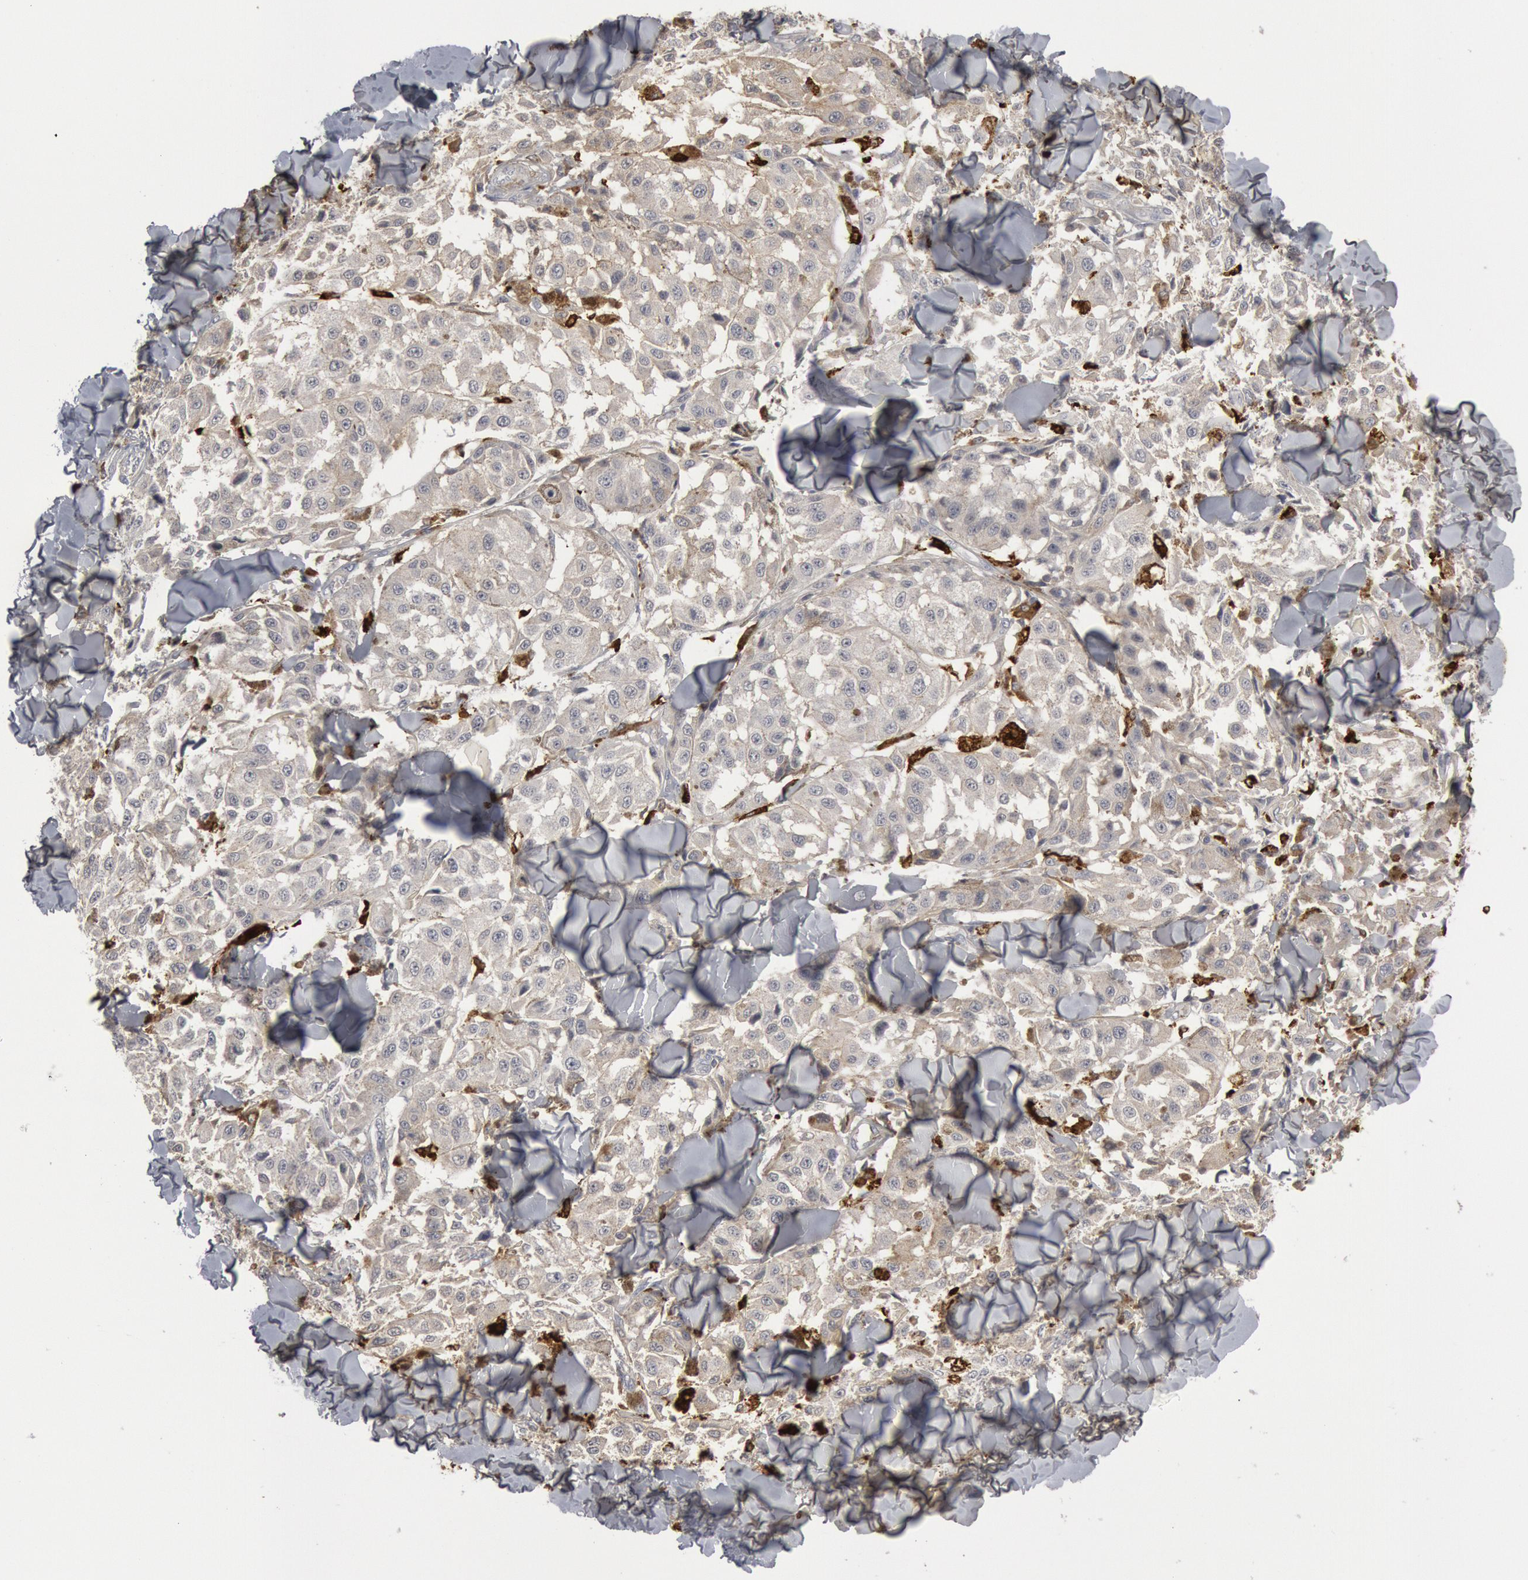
{"staining": {"intensity": "negative", "quantity": "none", "location": "none"}, "tissue": "melanoma", "cell_type": "Tumor cells", "image_type": "cancer", "snomed": [{"axis": "morphology", "description": "Malignant melanoma, NOS"}, {"axis": "topography", "description": "Skin"}], "caption": "Tumor cells show no significant expression in malignant melanoma.", "gene": "C1QC", "patient": {"sex": "female", "age": 64}}